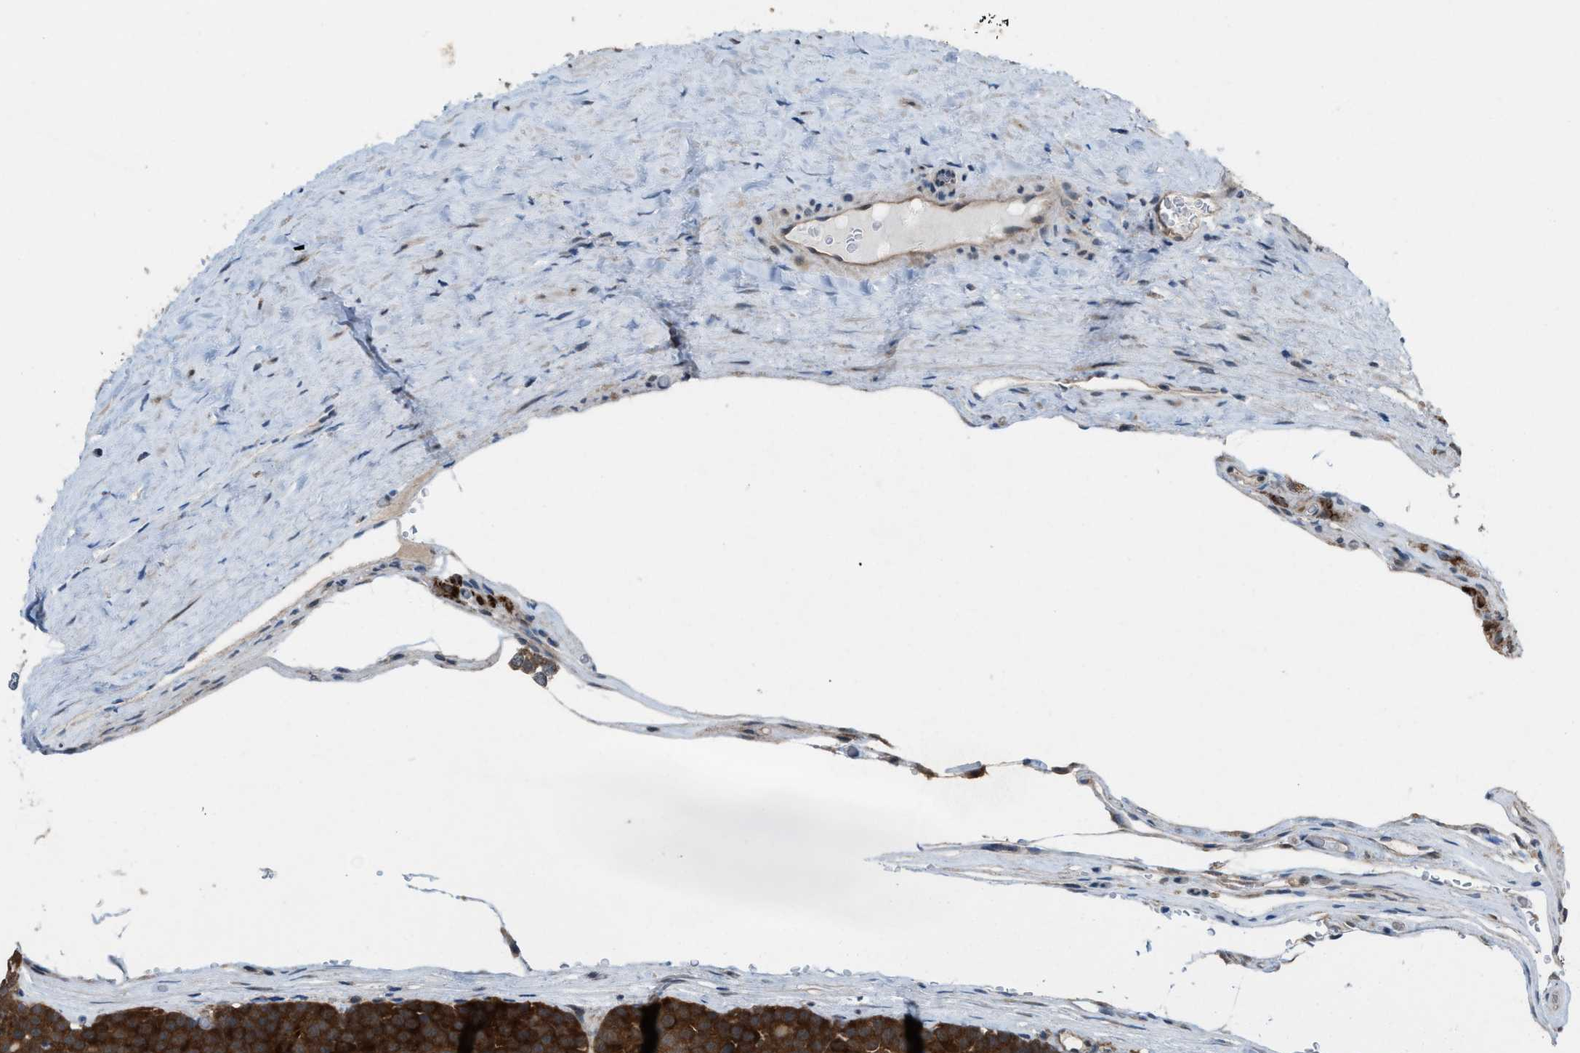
{"staining": {"intensity": "strong", "quantity": ">75%", "location": "cytoplasmic/membranous"}, "tissue": "testis cancer", "cell_type": "Tumor cells", "image_type": "cancer", "snomed": [{"axis": "morphology", "description": "Seminoma, NOS"}, {"axis": "topography", "description": "Testis"}], "caption": "Immunohistochemical staining of testis cancer (seminoma) shows strong cytoplasmic/membranous protein expression in approximately >75% of tumor cells.", "gene": "PLAA", "patient": {"sex": "male", "age": 71}}